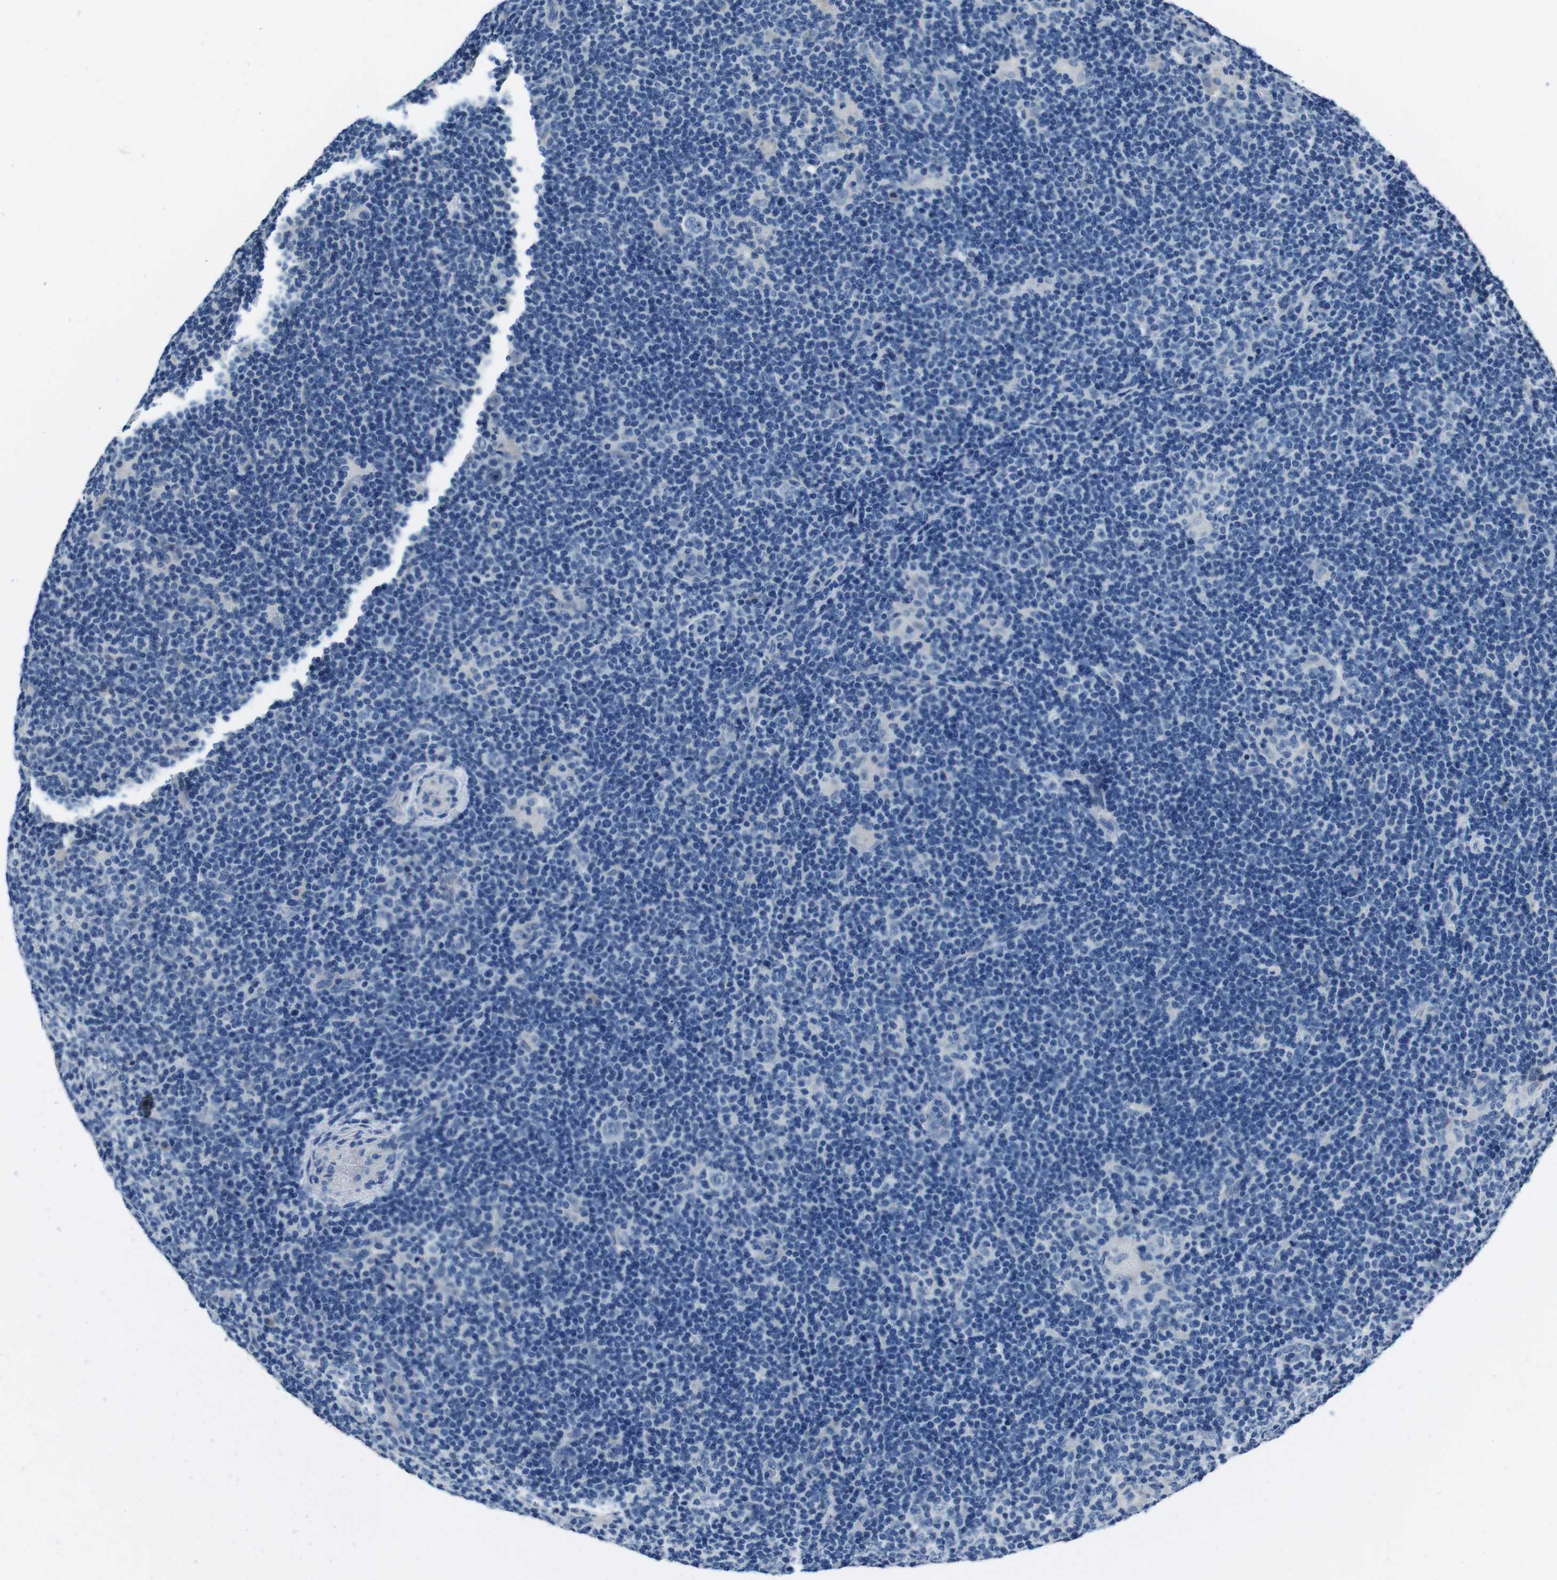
{"staining": {"intensity": "negative", "quantity": "none", "location": "none"}, "tissue": "lymphoma", "cell_type": "Tumor cells", "image_type": "cancer", "snomed": [{"axis": "morphology", "description": "Hodgkin's disease, NOS"}, {"axis": "topography", "description": "Lymph node"}], "caption": "A photomicrograph of Hodgkin's disease stained for a protein displays no brown staining in tumor cells. (DAB (3,3'-diaminobenzidine) IHC with hematoxylin counter stain).", "gene": "CASQ1", "patient": {"sex": "female", "age": 57}}